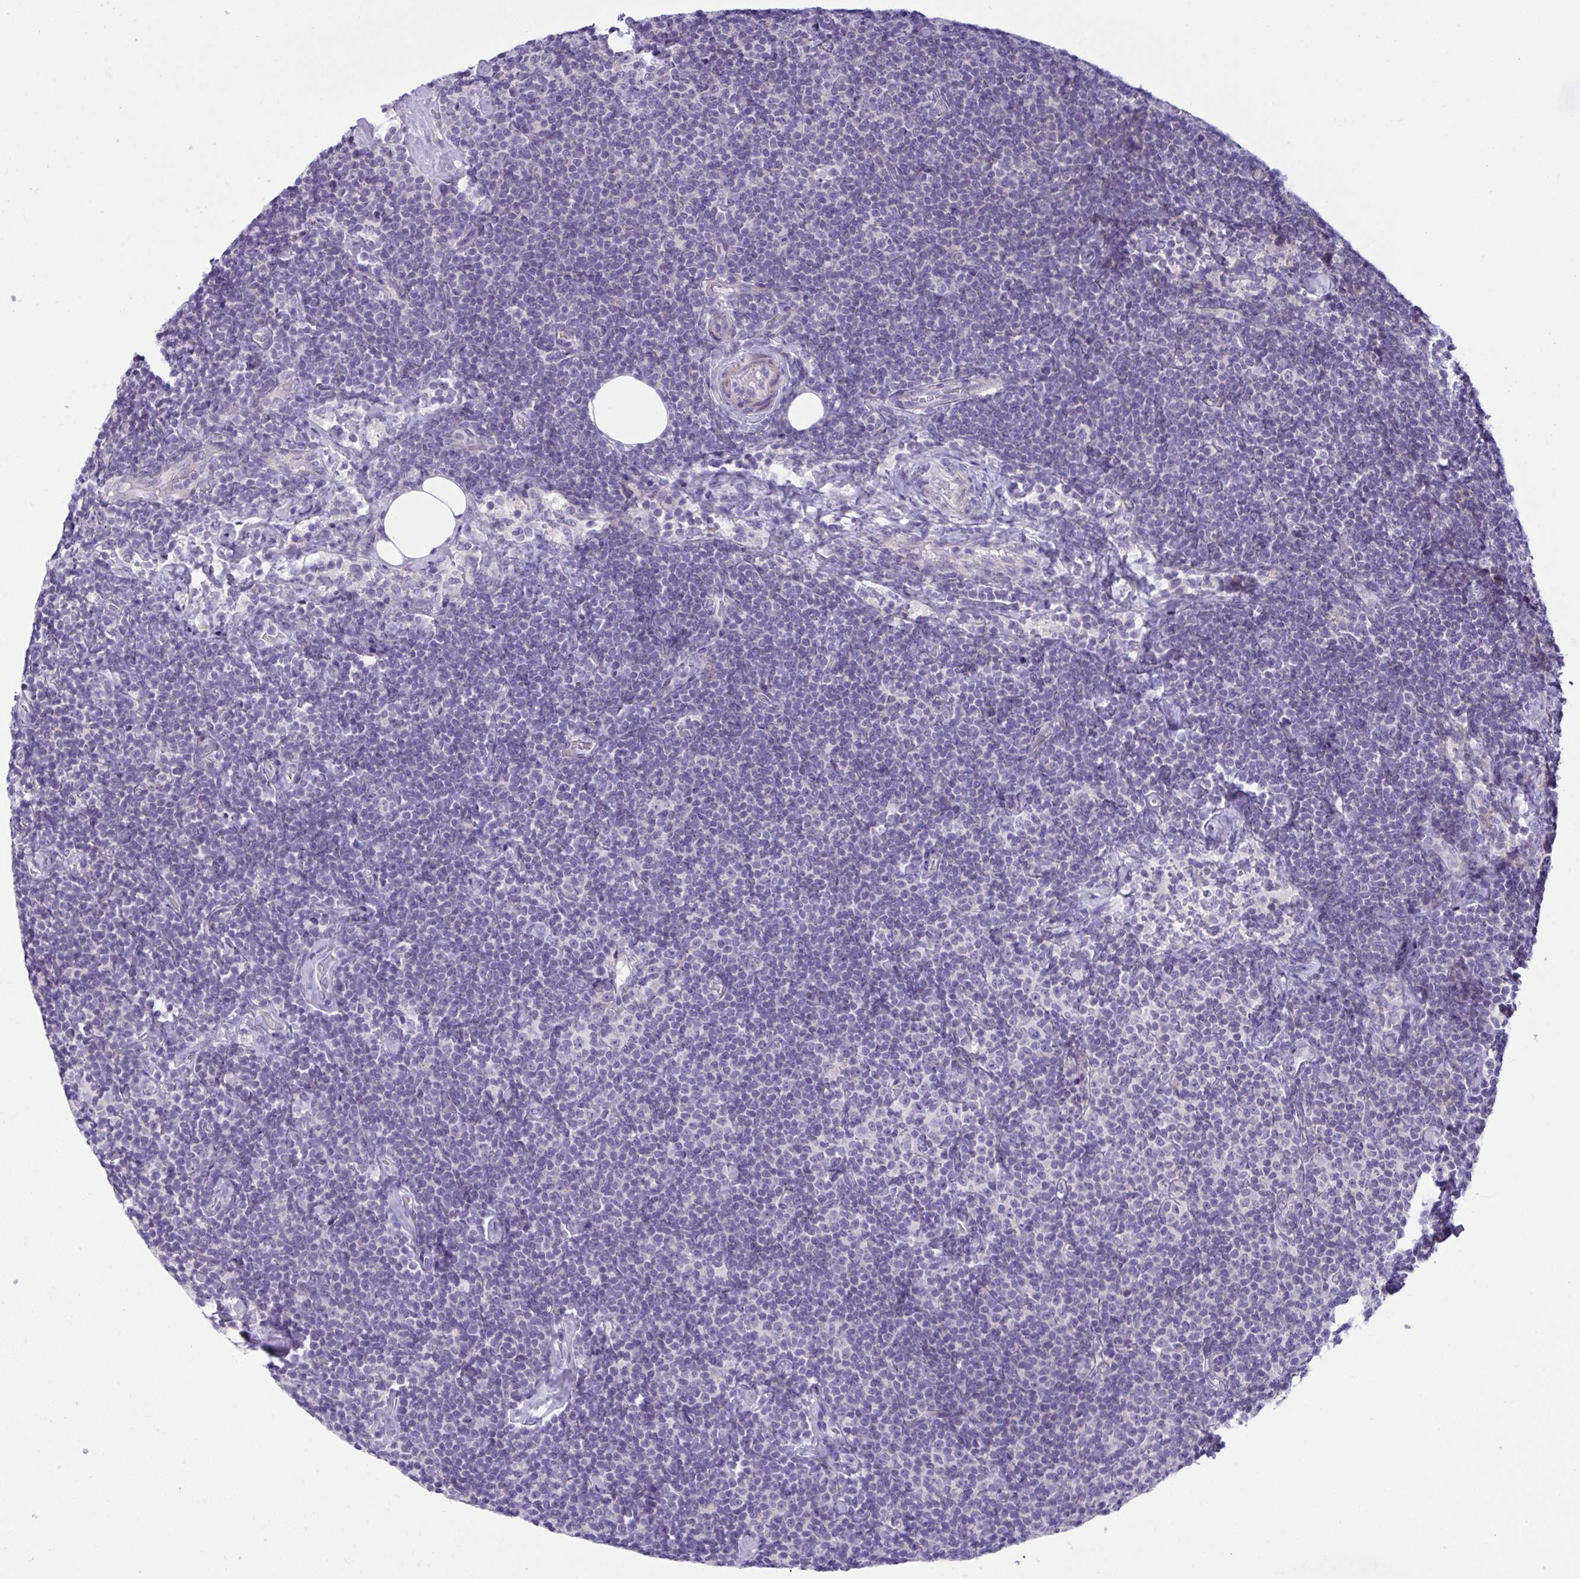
{"staining": {"intensity": "negative", "quantity": "none", "location": "none"}, "tissue": "lymphoma", "cell_type": "Tumor cells", "image_type": "cancer", "snomed": [{"axis": "morphology", "description": "Malignant lymphoma, non-Hodgkin's type, Low grade"}, {"axis": "topography", "description": "Lymph node"}], "caption": "Tumor cells show no significant staining in lymphoma.", "gene": "WDR97", "patient": {"sex": "male", "age": 81}}